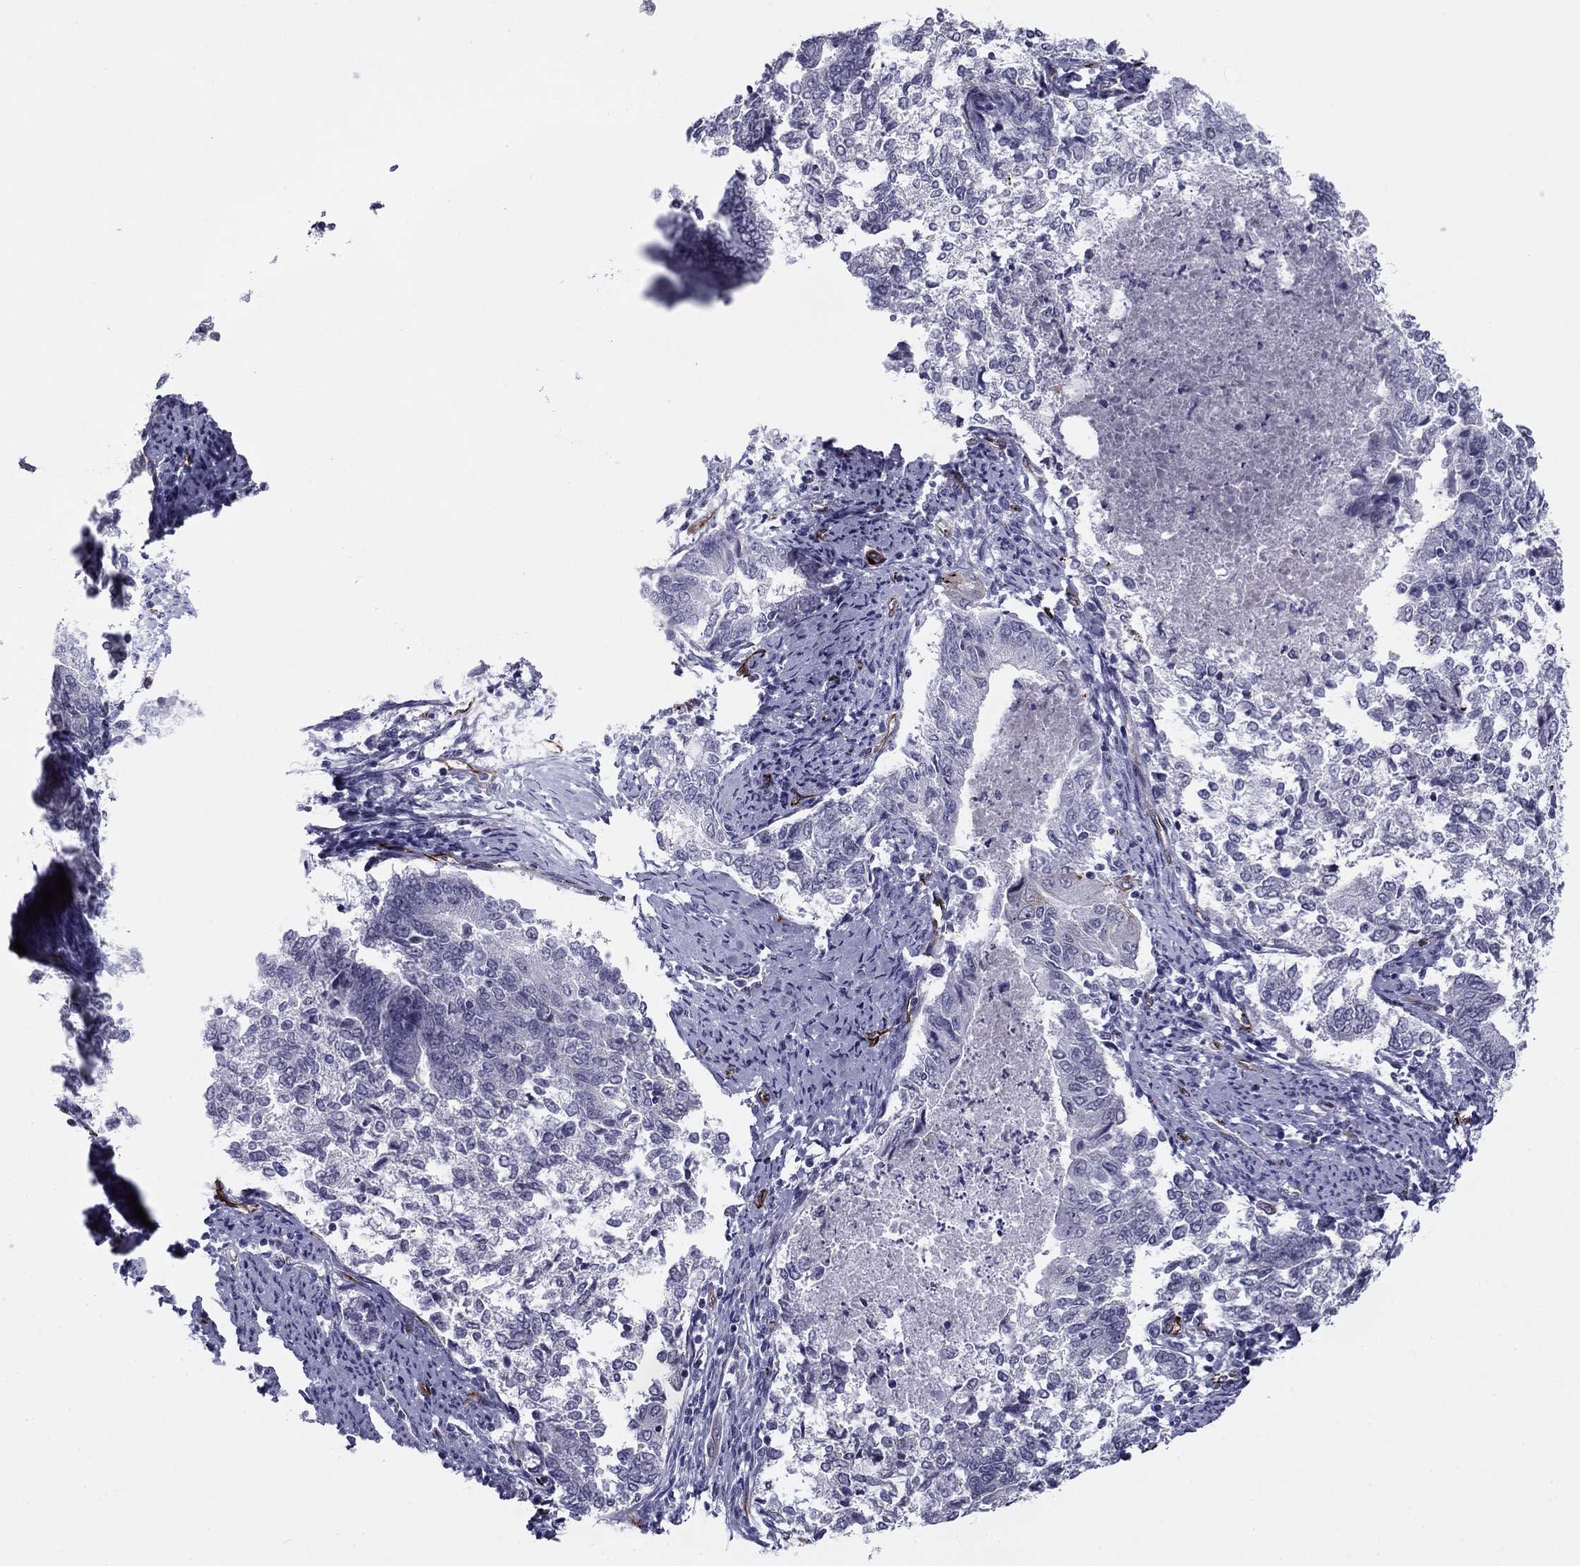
{"staining": {"intensity": "negative", "quantity": "none", "location": "none"}, "tissue": "endometrial cancer", "cell_type": "Tumor cells", "image_type": "cancer", "snomed": [{"axis": "morphology", "description": "Adenocarcinoma, NOS"}, {"axis": "topography", "description": "Endometrium"}], "caption": "Immunohistochemistry of endometrial cancer (adenocarcinoma) displays no staining in tumor cells. The staining was performed using DAB (3,3'-diaminobenzidine) to visualize the protein expression in brown, while the nuclei were stained in blue with hematoxylin (Magnification: 20x).", "gene": "ANKS4B", "patient": {"sex": "female", "age": 65}}